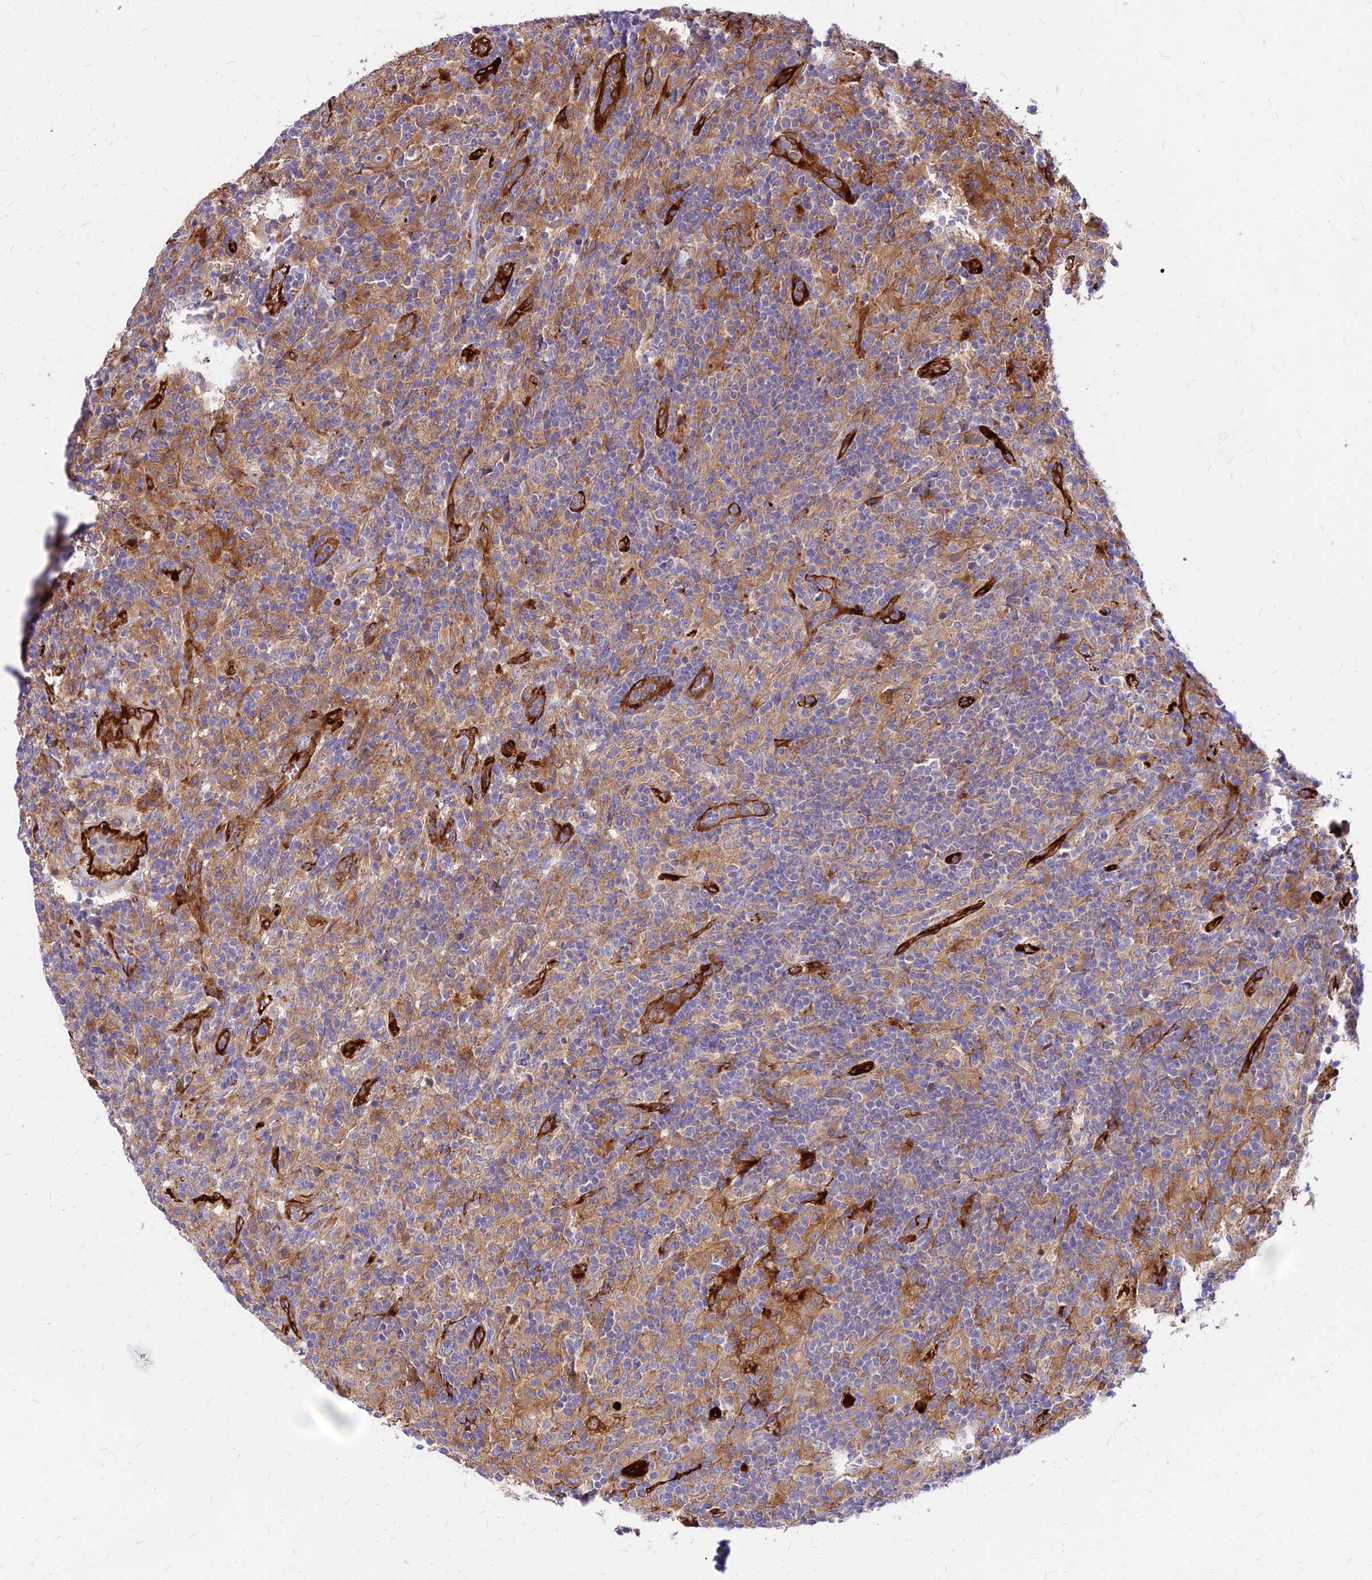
{"staining": {"intensity": "weak", "quantity": ">75%", "location": "cytoplasmic/membranous"}, "tissue": "lymphoma", "cell_type": "Tumor cells", "image_type": "cancer", "snomed": [{"axis": "morphology", "description": "Hodgkin's disease, NOS"}, {"axis": "topography", "description": "Lymph node"}], "caption": "IHC of human Hodgkin's disease reveals low levels of weak cytoplasmic/membranous staining in about >75% of tumor cells. (brown staining indicates protein expression, while blue staining denotes nuclei).", "gene": "COMMD10", "patient": {"sex": "male", "age": 70}}